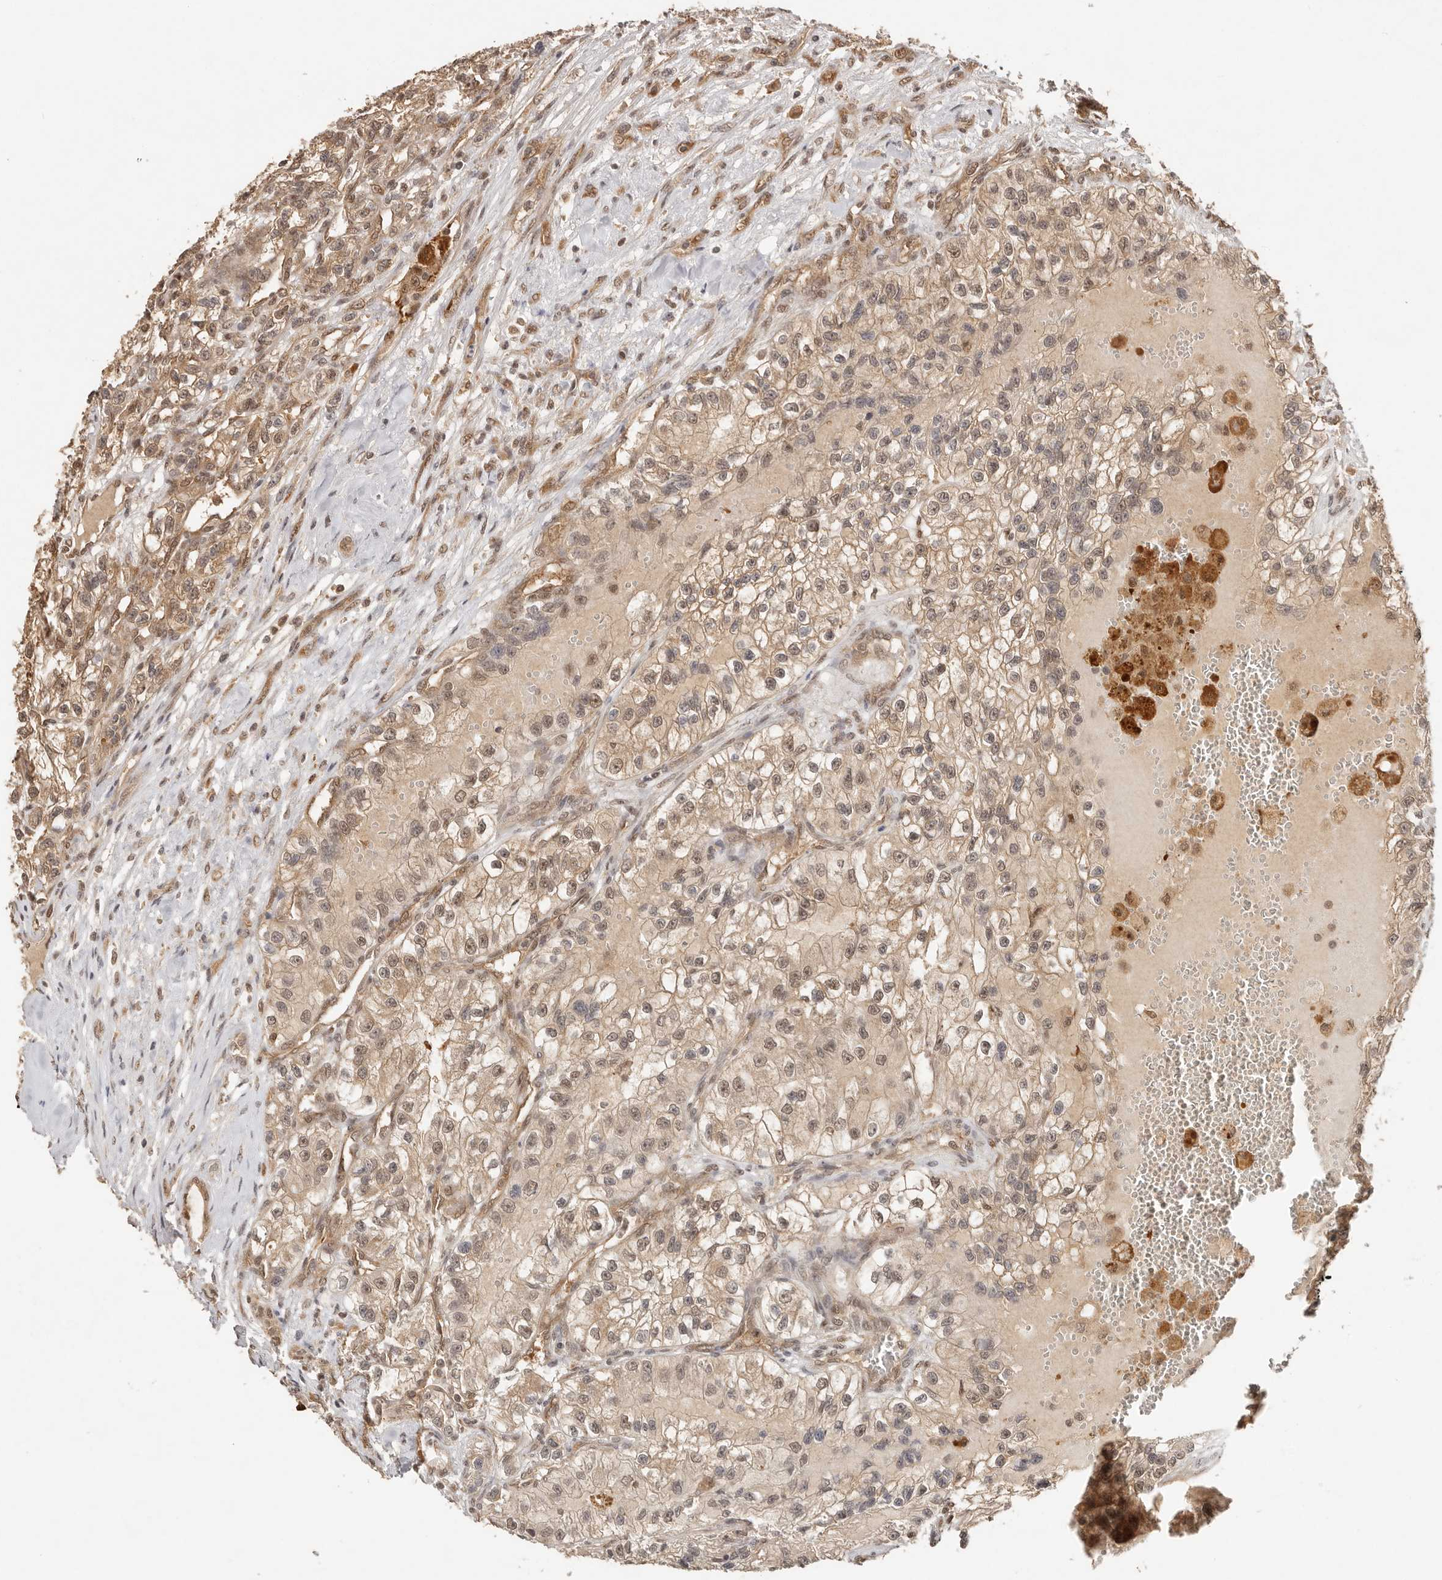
{"staining": {"intensity": "moderate", "quantity": ">75%", "location": "cytoplasmic/membranous,nuclear"}, "tissue": "renal cancer", "cell_type": "Tumor cells", "image_type": "cancer", "snomed": [{"axis": "morphology", "description": "Adenocarcinoma, NOS"}, {"axis": "topography", "description": "Kidney"}], "caption": "IHC photomicrograph of human renal cancer (adenocarcinoma) stained for a protein (brown), which displays medium levels of moderate cytoplasmic/membranous and nuclear expression in about >75% of tumor cells.", "gene": "PSMA5", "patient": {"sex": "female", "age": 57}}